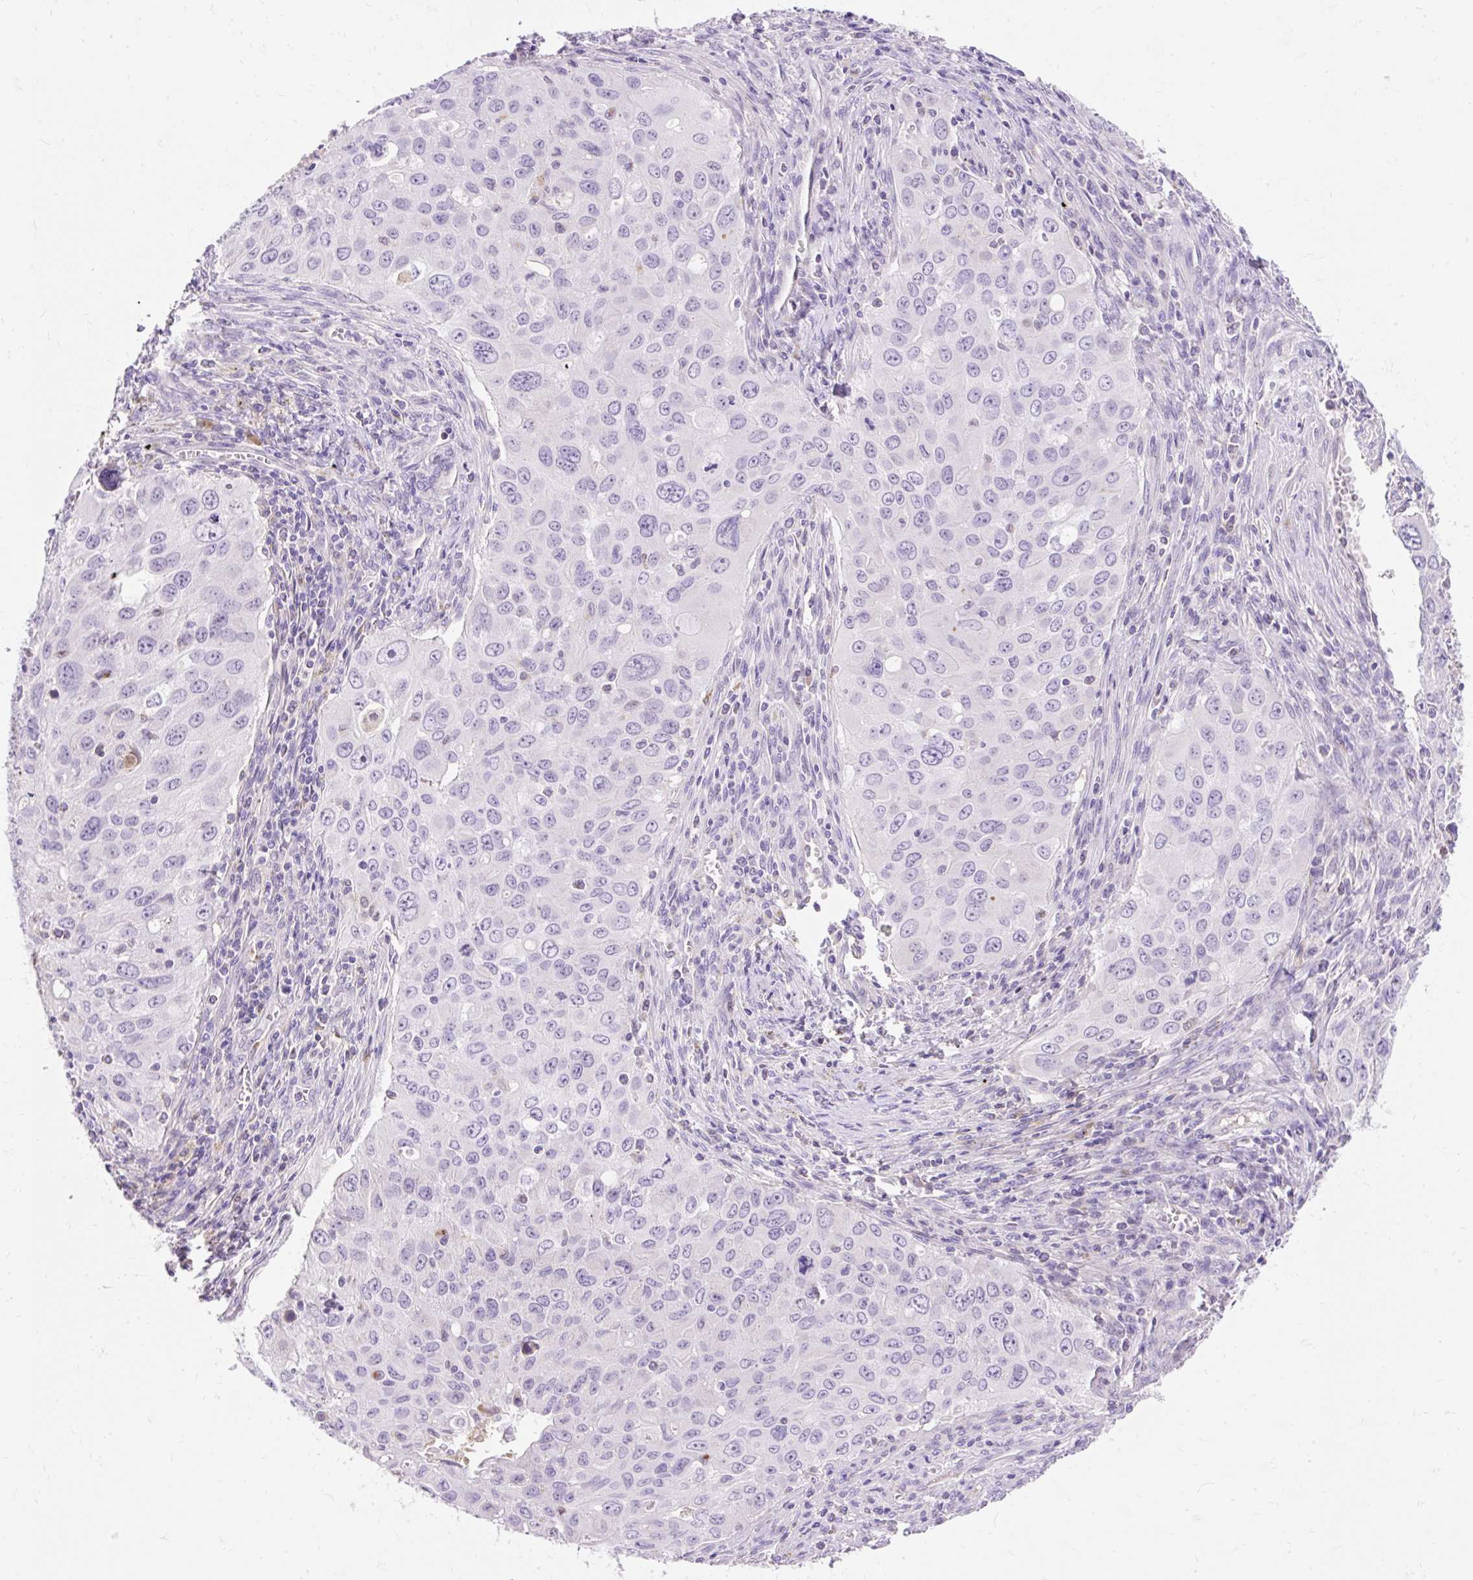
{"staining": {"intensity": "negative", "quantity": "none", "location": "none"}, "tissue": "lung cancer", "cell_type": "Tumor cells", "image_type": "cancer", "snomed": [{"axis": "morphology", "description": "Adenocarcinoma, NOS"}, {"axis": "morphology", "description": "Adenocarcinoma, metastatic, NOS"}, {"axis": "topography", "description": "Lymph node"}, {"axis": "topography", "description": "Lung"}], "caption": "High power microscopy micrograph of an immunohistochemistry (IHC) photomicrograph of lung cancer (metastatic adenocarcinoma), revealing no significant expression in tumor cells.", "gene": "TMEM150C", "patient": {"sex": "female", "age": 42}}